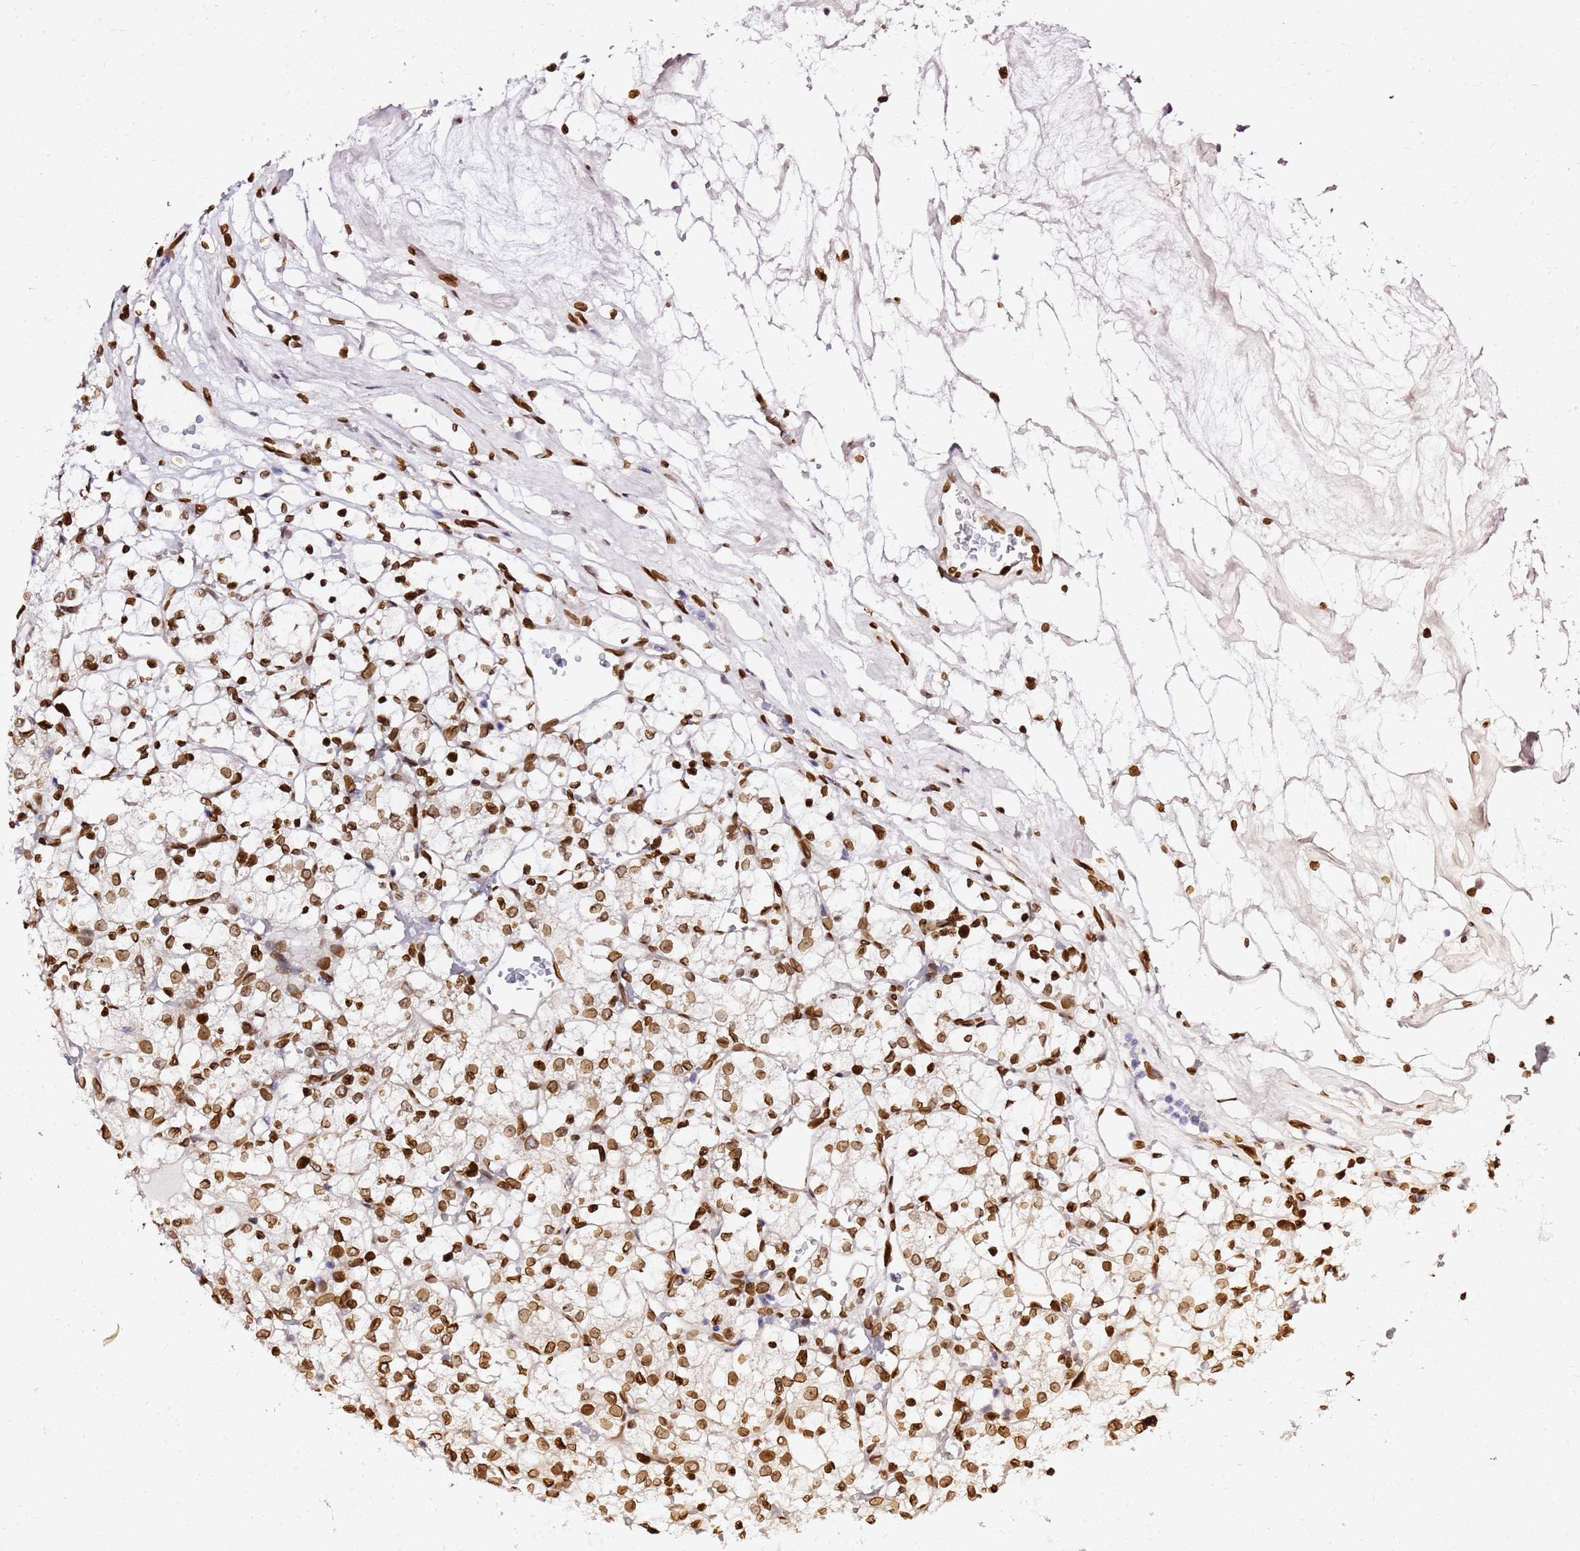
{"staining": {"intensity": "moderate", "quantity": ">75%", "location": "nuclear"}, "tissue": "renal cancer", "cell_type": "Tumor cells", "image_type": "cancer", "snomed": [{"axis": "morphology", "description": "Adenocarcinoma, NOS"}, {"axis": "topography", "description": "Kidney"}], "caption": "Immunohistochemistry (IHC) image of neoplastic tissue: human renal cancer stained using immunohistochemistry demonstrates medium levels of moderate protein expression localized specifically in the nuclear of tumor cells, appearing as a nuclear brown color.", "gene": "C6orf141", "patient": {"sex": "female", "age": 69}}